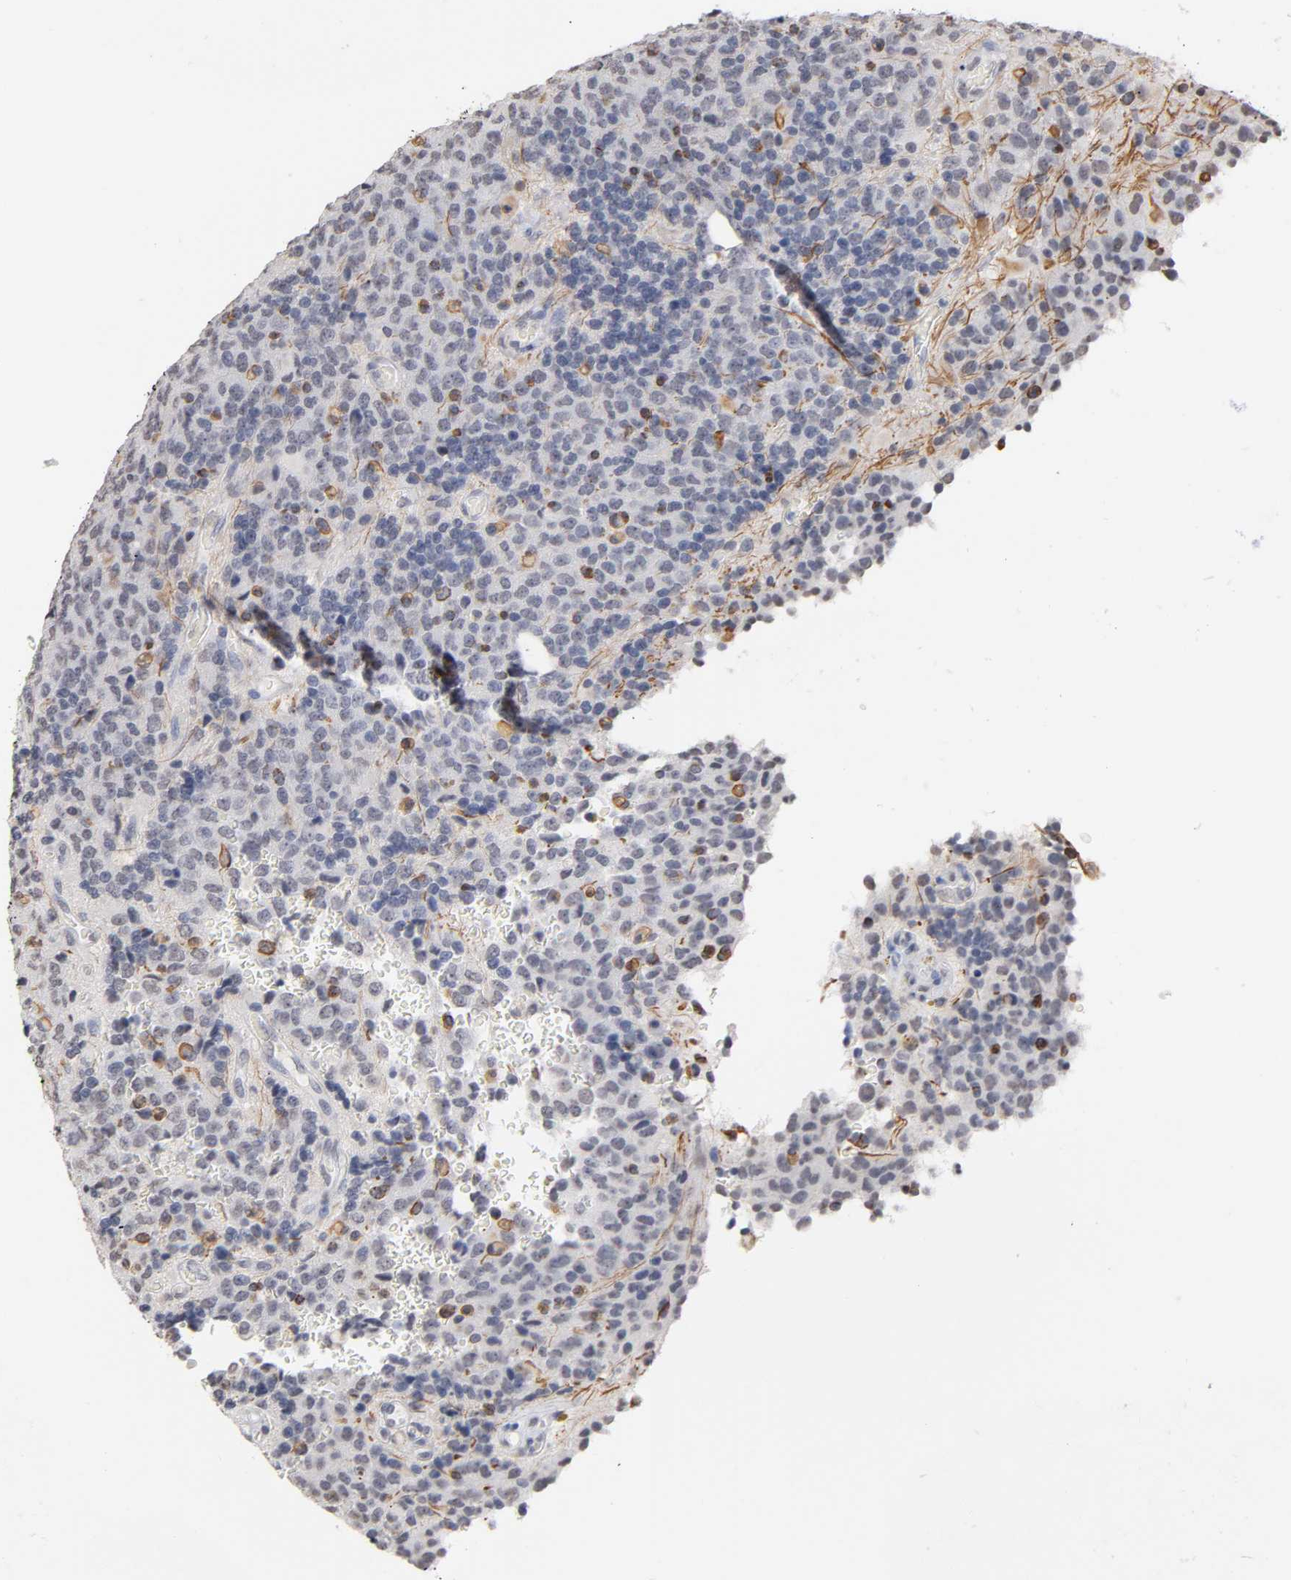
{"staining": {"intensity": "moderate", "quantity": "<25%", "location": "cytoplasmic/membranous,nuclear"}, "tissue": "glioma", "cell_type": "Tumor cells", "image_type": "cancer", "snomed": [{"axis": "morphology", "description": "Glioma, malignant, High grade"}, {"axis": "topography", "description": "pancreas cauda"}], "caption": "High-magnification brightfield microscopy of malignant glioma (high-grade) stained with DAB (3,3'-diaminobenzidine) (brown) and counterstained with hematoxylin (blue). tumor cells exhibit moderate cytoplasmic/membranous and nuclear staining is identified in about<25% of cells.", "gene": "CRABP2", "patient": {"sex": "male", "age": 60}}